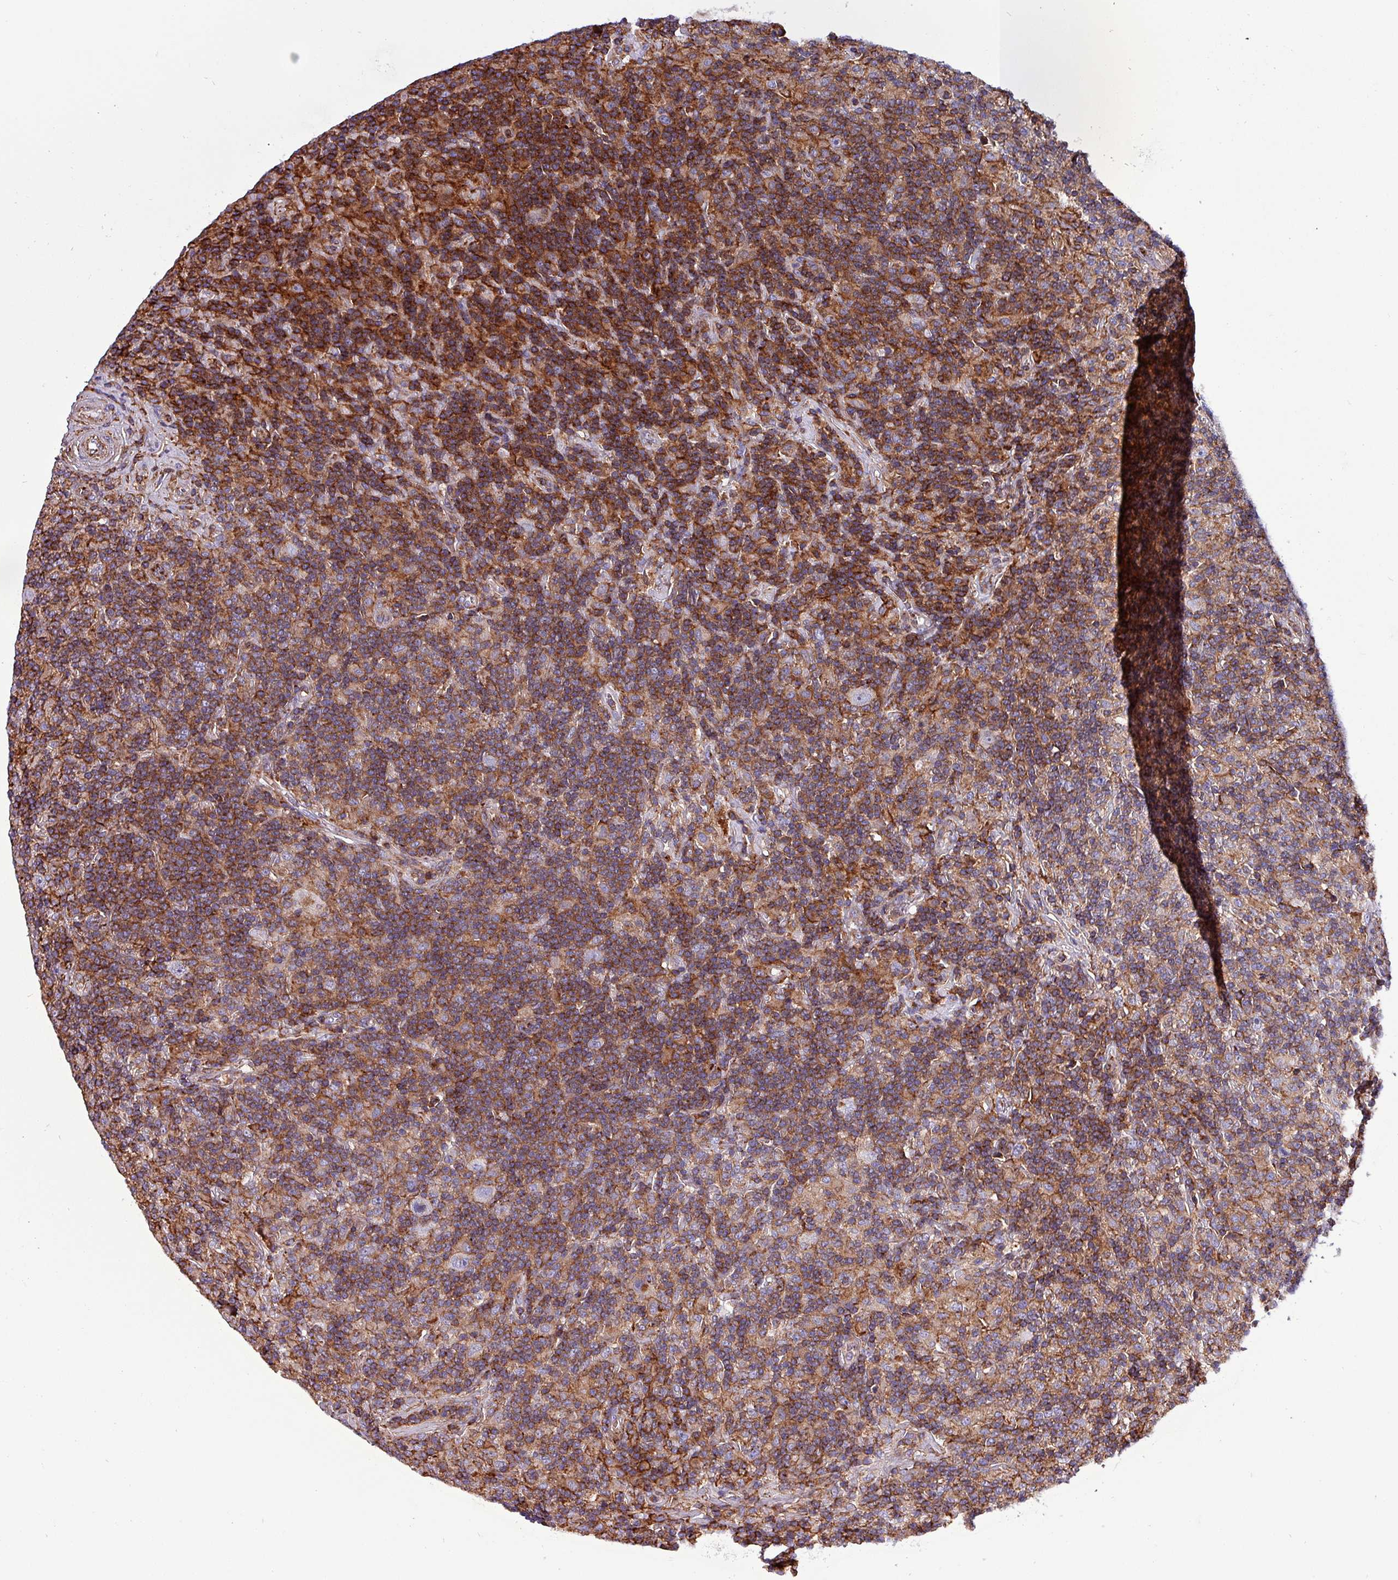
{"staining": {"intensity": "negative", "quantity": "none", "location": "none"}, "tissue": "lymphoma", "cell_type": "Tumor cells", "image_type": "cancer", "snomed": [{"axis": "morphology", "description": "Hodgkin's disease, NOS"}, {"axis": "topography", "description": "Lymph node"}], "caption": "The micrograph reveals no significant staining in tumor cells of lymphoma.", "gene": "VAMP4", "patient": {"sex": "male", "age": 70}}